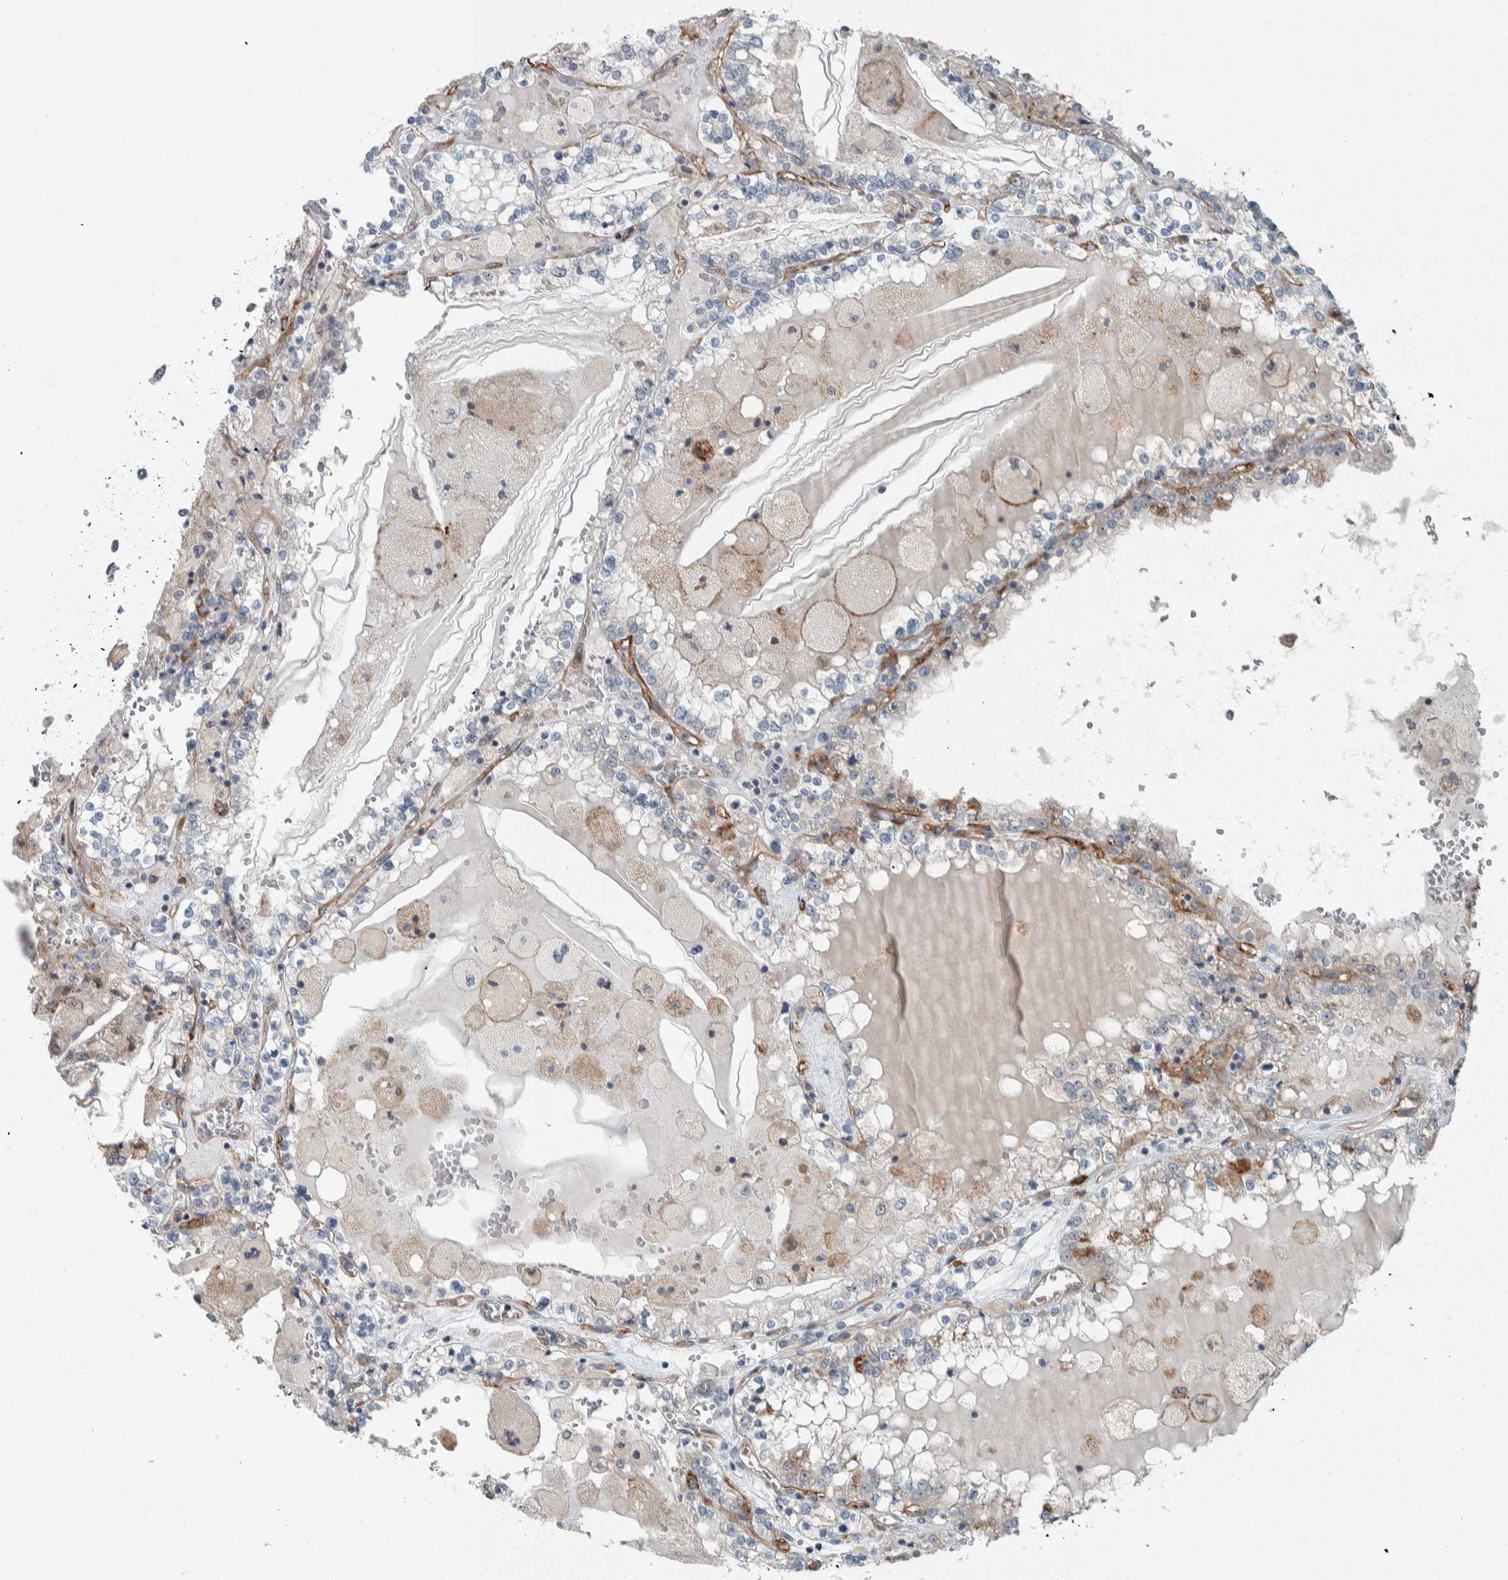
{"staining": {"intensity": "negative", "quantity": "none", "location": "none"}, "tissue": "renal cancer", "cell_type": "Tumor cells", "image_type": "cancer", "snomed": [{"axis": "morphology", "description": "Adenocarcinoma, NOS"}, {"axis": "topography", "description": "Kidney"}], "caption": "Renal cancer (adenocarcinoma) was stained to show a protein in brown. There is no significant expression in tumor cells. (Stains: DAB (3,3'-diaminobenzidine) immunohistochemistry (IHC) with hematoxylin counter stain, Microscopy: brightfield microscopy at high magnification).", "gene": "USP25", "patient": {"sex": "female", "age": 56}}